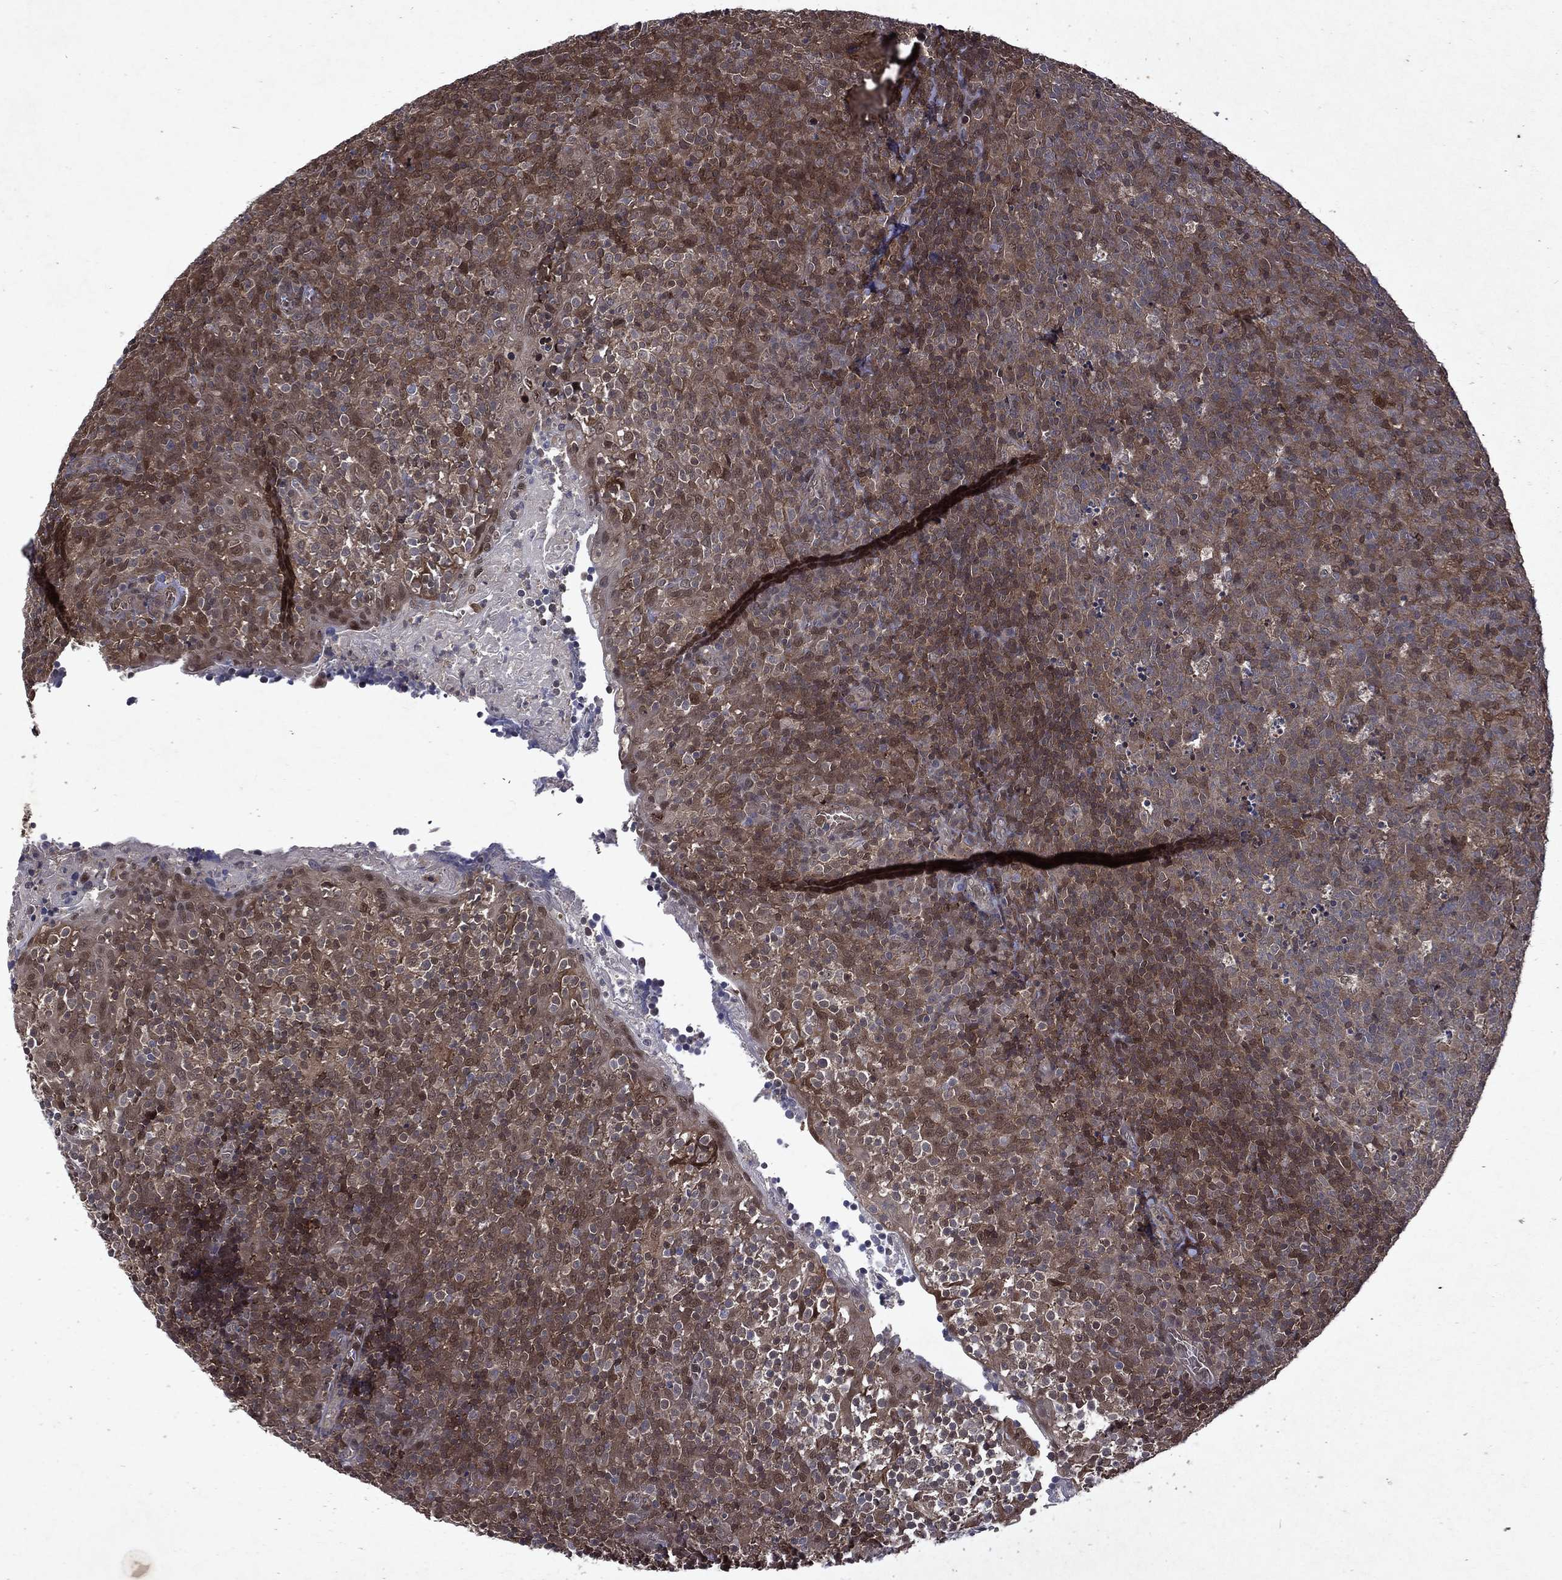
{"staining": {"intensity": "moderate", "quantity": "<25%", "location": "cytoplasmic/membranous,nuclear"}, "tissue": "tonsil", "cell_type": "Germinal center cells", "image_type": "normal", "snomed": [{"axis": "morphology", "description": "Normal tissue, NOS"}, {"axis": "topography", "description": "Tonsil"}], "caption": "The immunohistochemical stain highlights moderate cytoplasmic/membranous,nuclear positivity in germinal center cells of unremarkable tonsil. (DAB IHC with brightfield microscopy, high magnification).", "gene": "MTAP", "patient": {"sex": "female", "age": 5}}